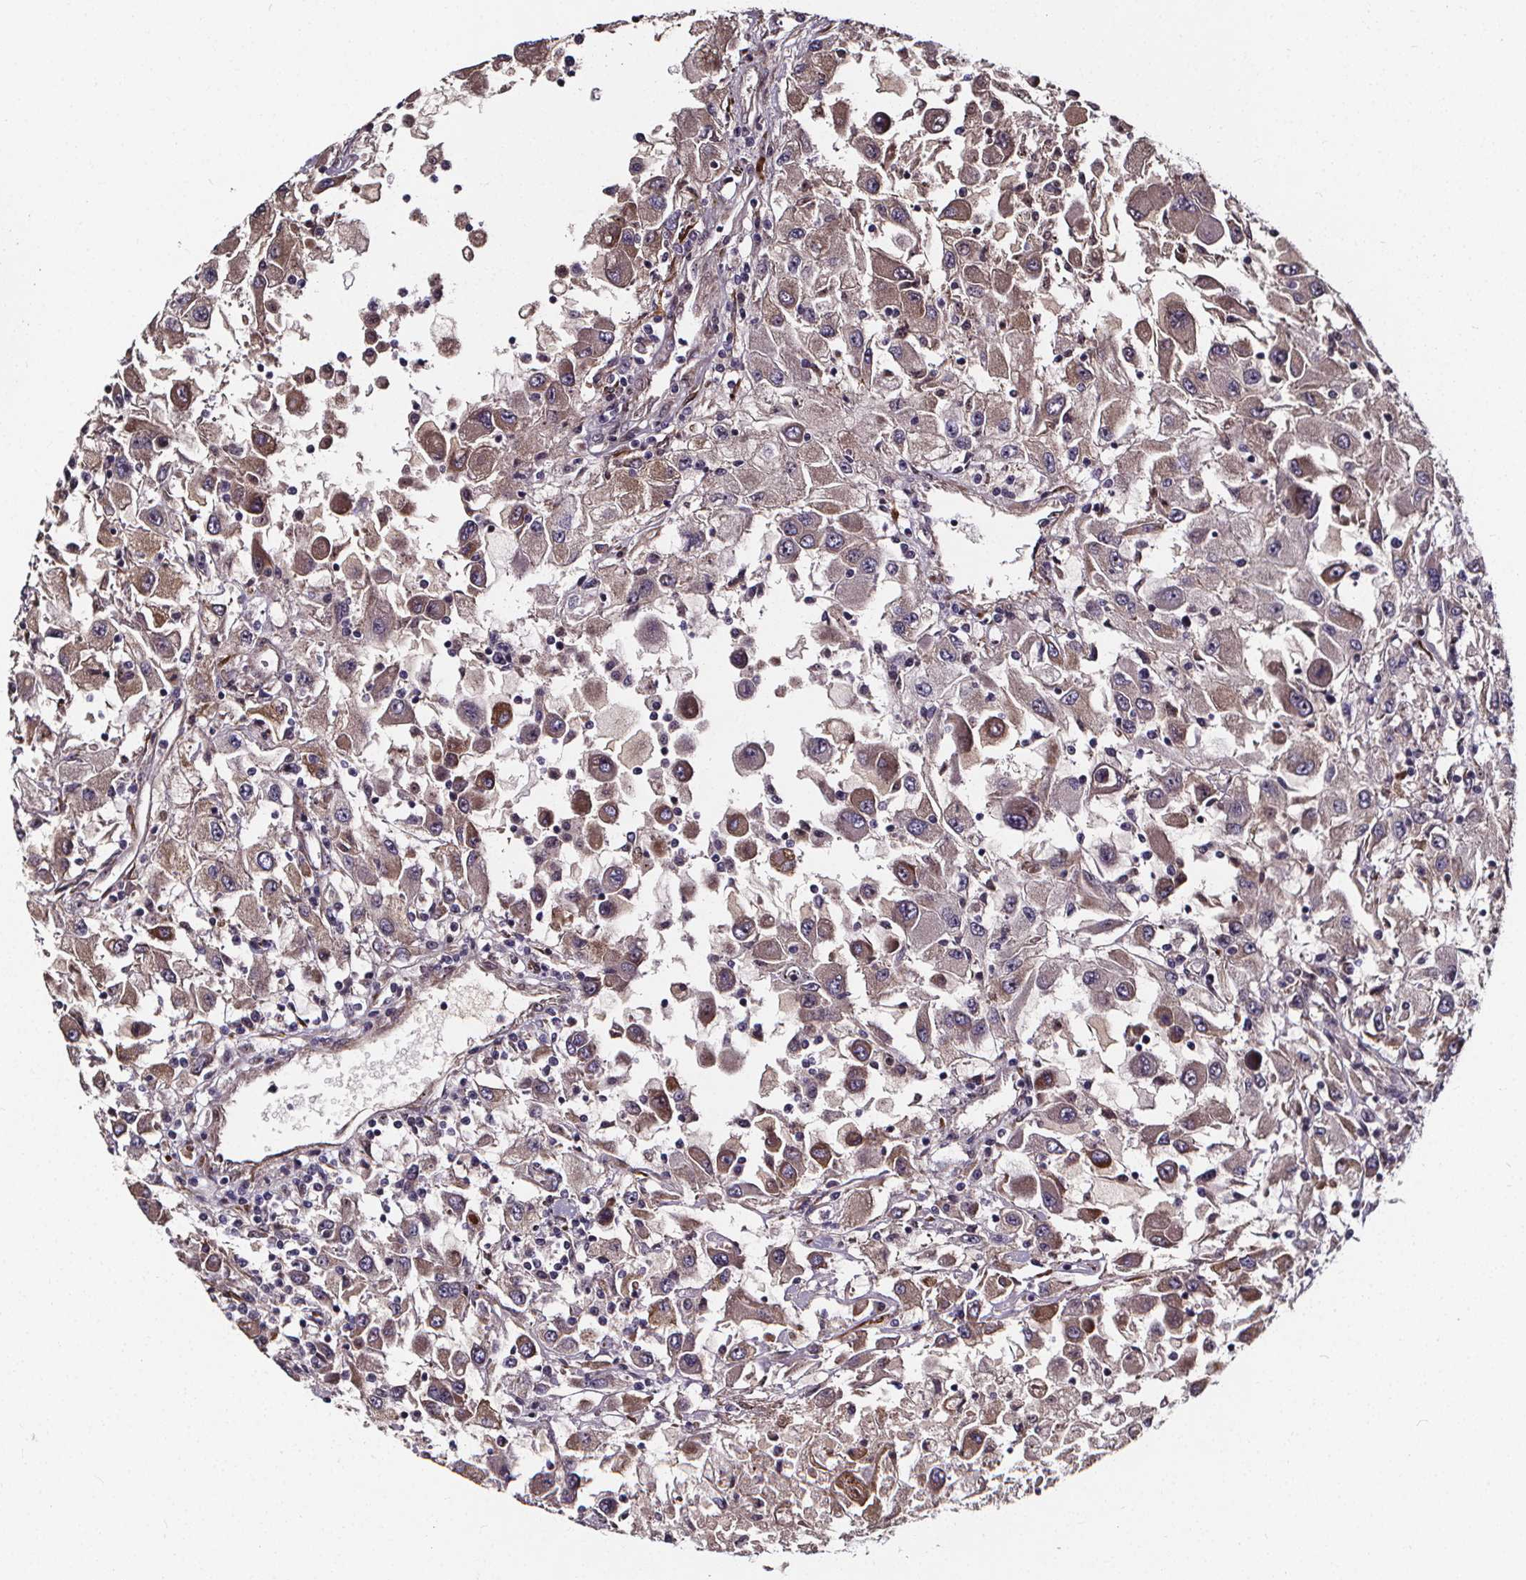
{"staining": {"intensity": "weak", "quantity": ">75%", "location": "cytoplasmic/membranous"}, "tissue": "renal cancer", "cell_type": "Tumor cells", "image_type": "cancer", "snomed": [{"axis": "morphology", "description": "Adenocarcinoma, NOS"}, {"axis": "topography", "description": "Kidney"}], "caption": "Human adenocarcinoma (renal) stained for a protein (brown) shows weak cytoplasmic/membranous positive expression in about >75% of tumor cells.", "gene": "AEBP1", "patient": {"sex": "female", "age": 67}}